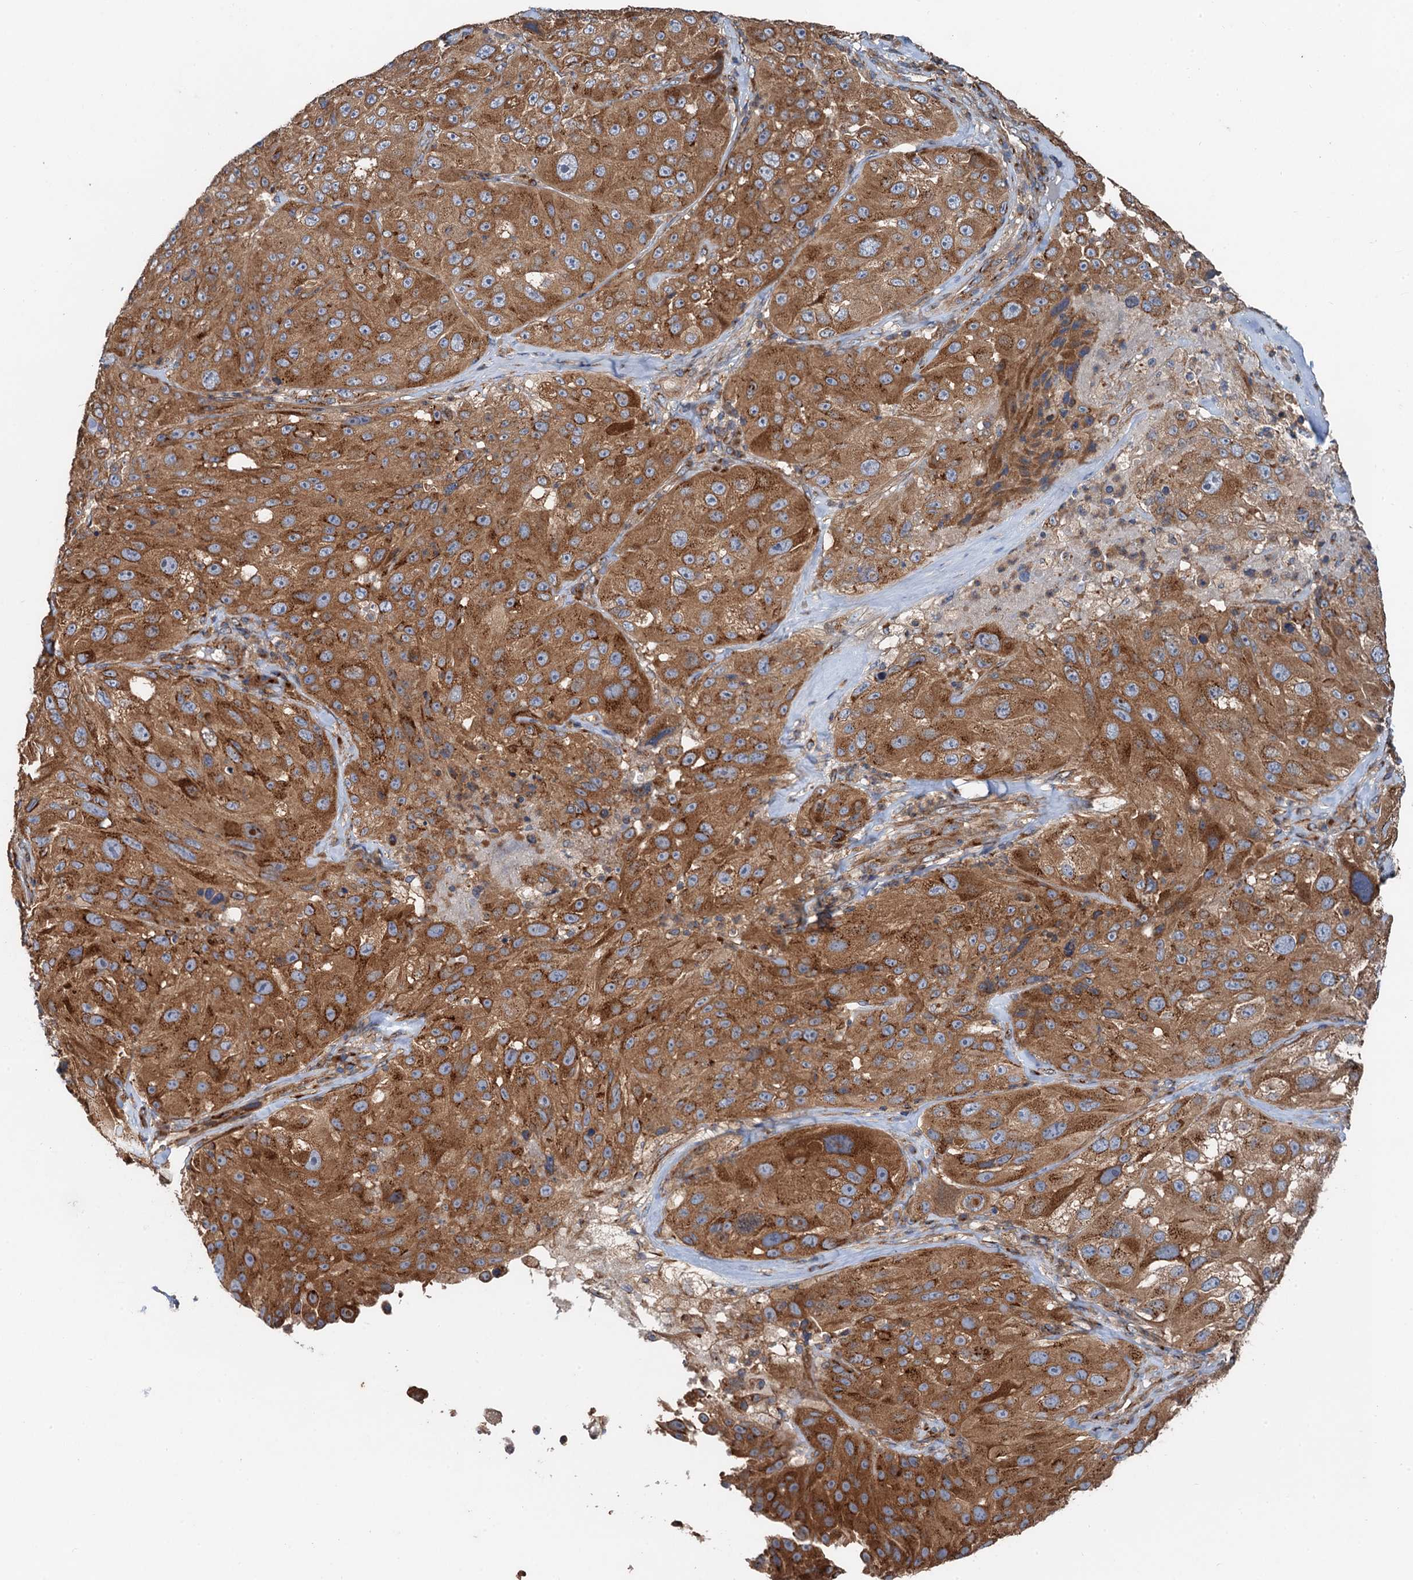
{"staining": {"intensity": "strong", "quantity": ">75%", "location": "cytoplasmic/membranous"}, "tissue": "melanoma", "cell_type": "Tumor cells", "image_type": "cancer", "snomed": [{"axis": "morphology", "description": "Malignant melanoma, Metastatic site"}, {"axis": "topography", "description": "Lymph node"}], "caption": "This is an image of immunohistochemistry staining of melanoma, which shows strong staining in the cytoplasmic/membranous of tumor cells.", "gene": "ANKRD26", "patient": {"sex": "male", "age": 62}}